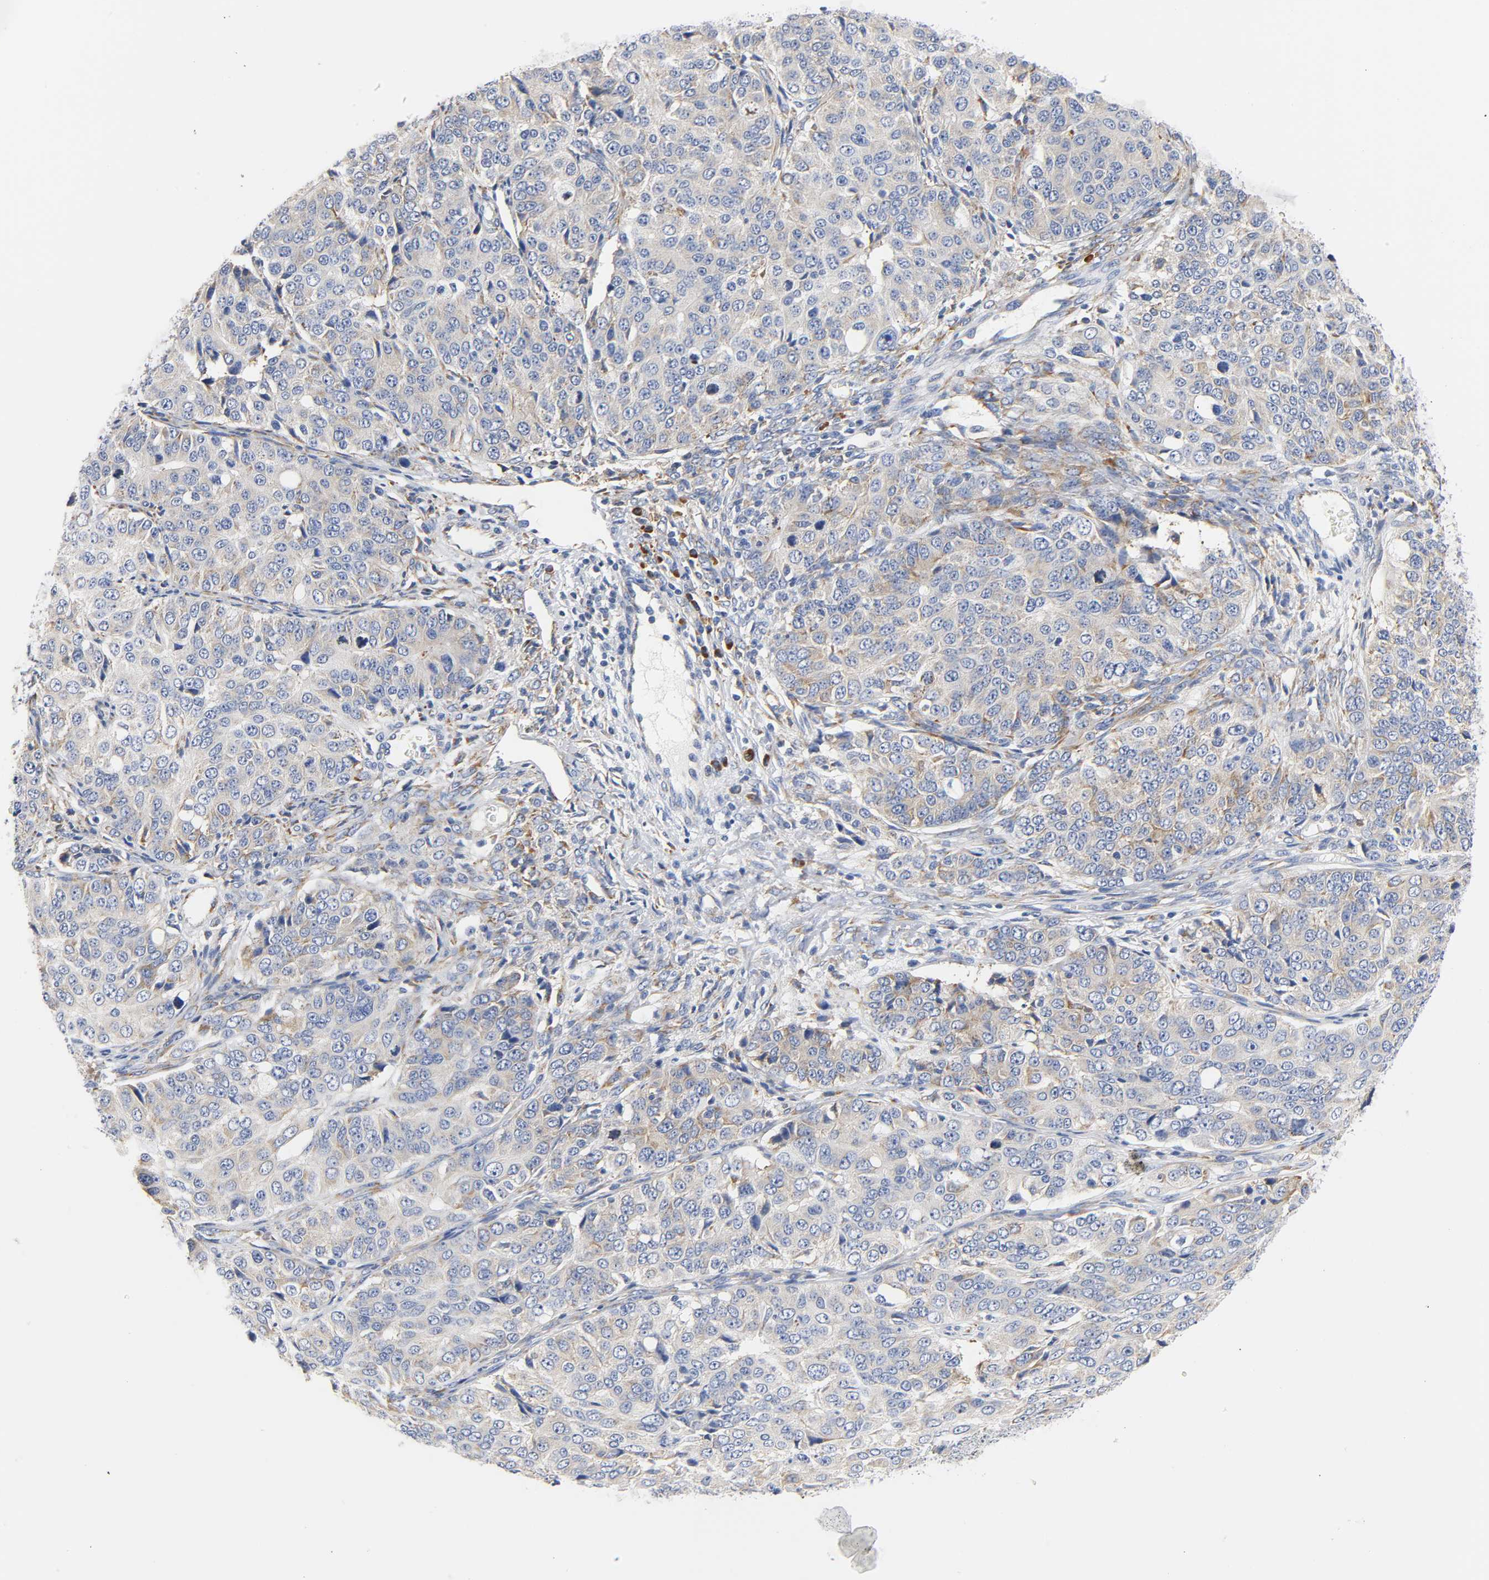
{"staining": {"intensity": "moderate", "quantity": "25%-75%", "location": "cytoplasmic/membranous"}, "tissue": "ovarian cancer", "cell_type": "Tumor cells", "image_type": "cancer", "snomed": [{"axis": "morphology", "description": "Carcinoma, endometroid"}, {"axis": "topography", "description": "Ovary"}], "caption": "A high-resolution micrograph shows immunohistochemistry staining of ovarian cancer (endometroid carcinoma), which displays moderate cytoplasmic/membranous expression in about 25%-75% of tumor cells.", "gene": "REL", "patient": {"sex": "female", "age": 51}}